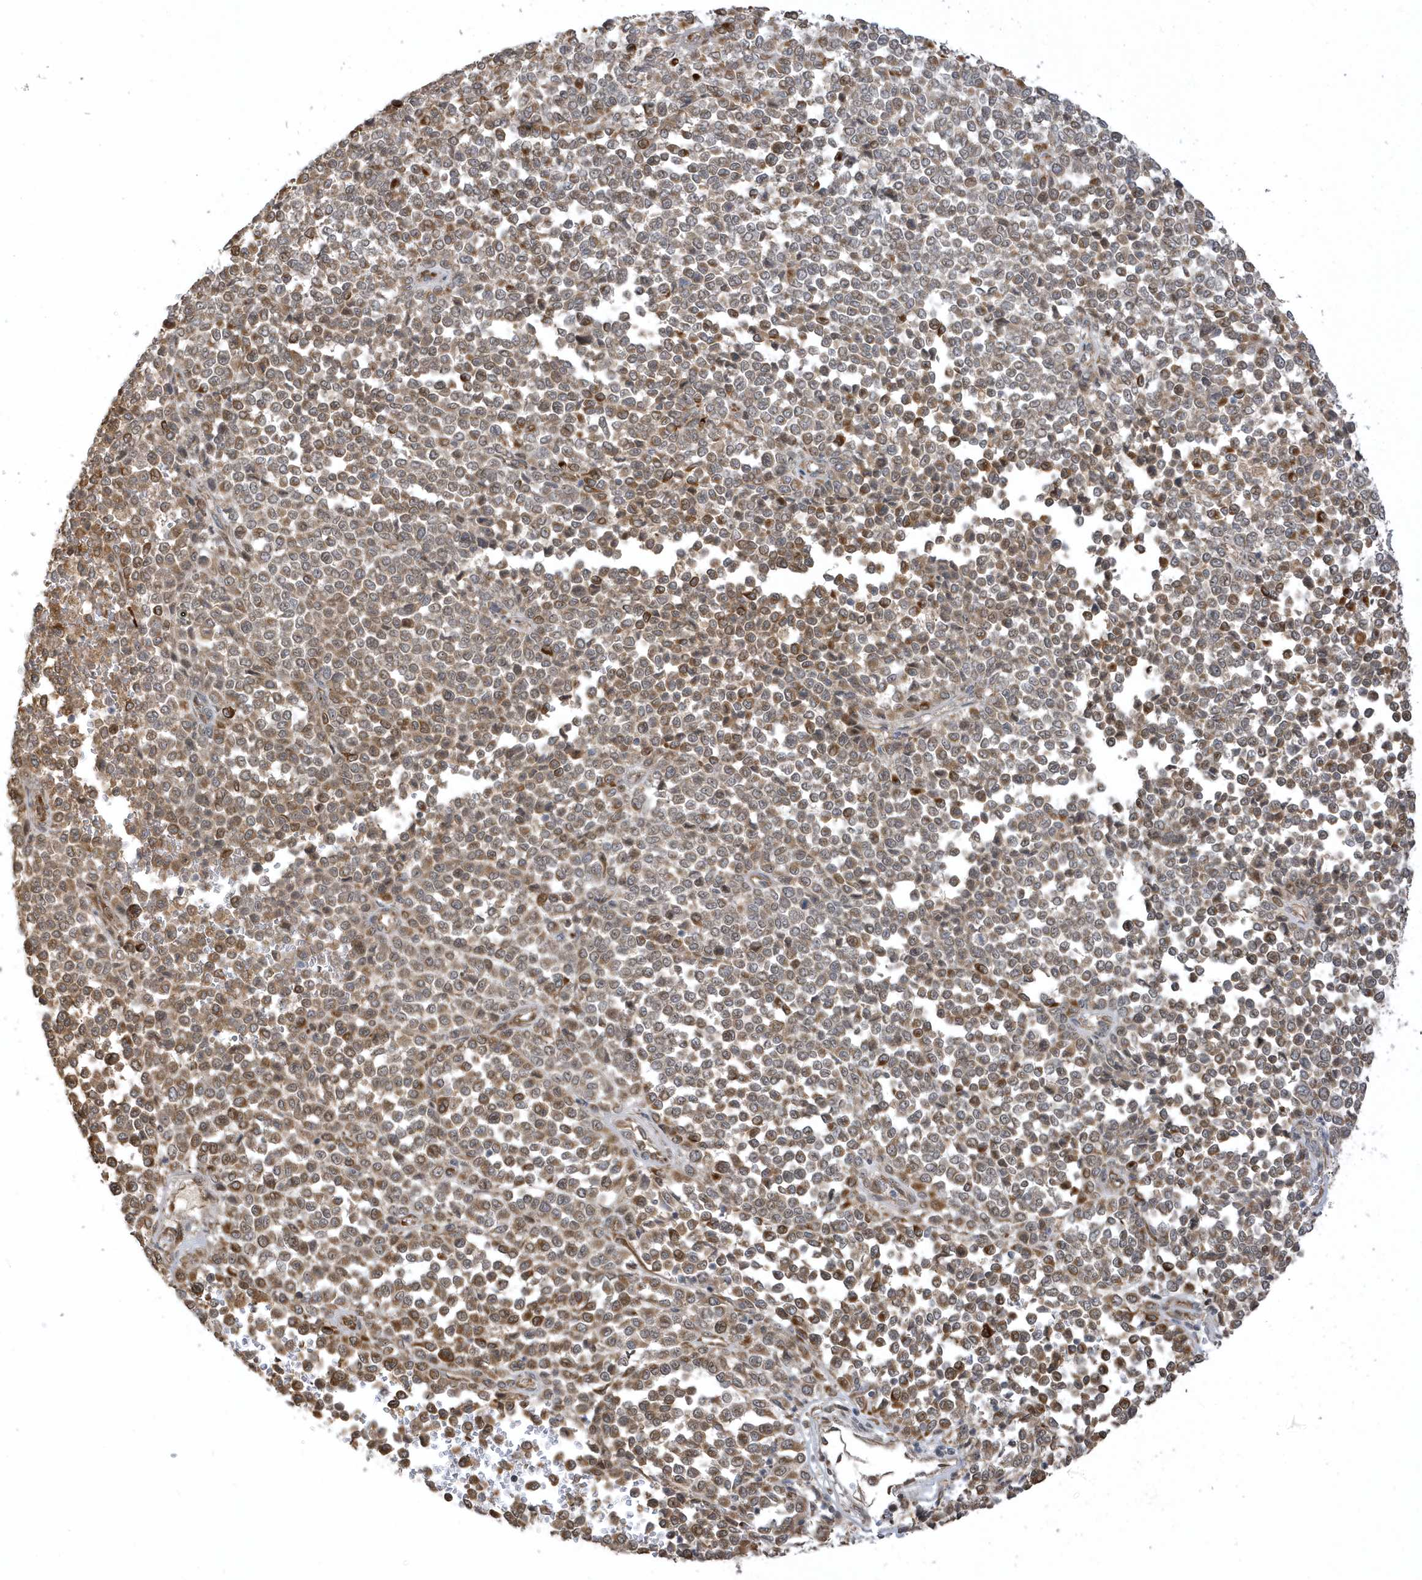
{"staining": {"intensity": "moderate", "quantity": ">75%", "location": "cytoplasmic/membranous"}, "tissue": "melanoma", "cell_type": "Tumor cells", "image_type": "cancer", "snomed": [{"axis": "morphology", "description": "Malignant melanoma, Metastatic site"}, {"axis": "topography", "description": "Pancreas"}], "caption": "Malignant melanoma (metastatic site) stained with immunohistochemistry (IHC) shows moderate cytoplasmic/membranous expression in approximately >75% of tumor cells.", "gene": "ECM2", "patient": {"sex": "female", "age": 30}}